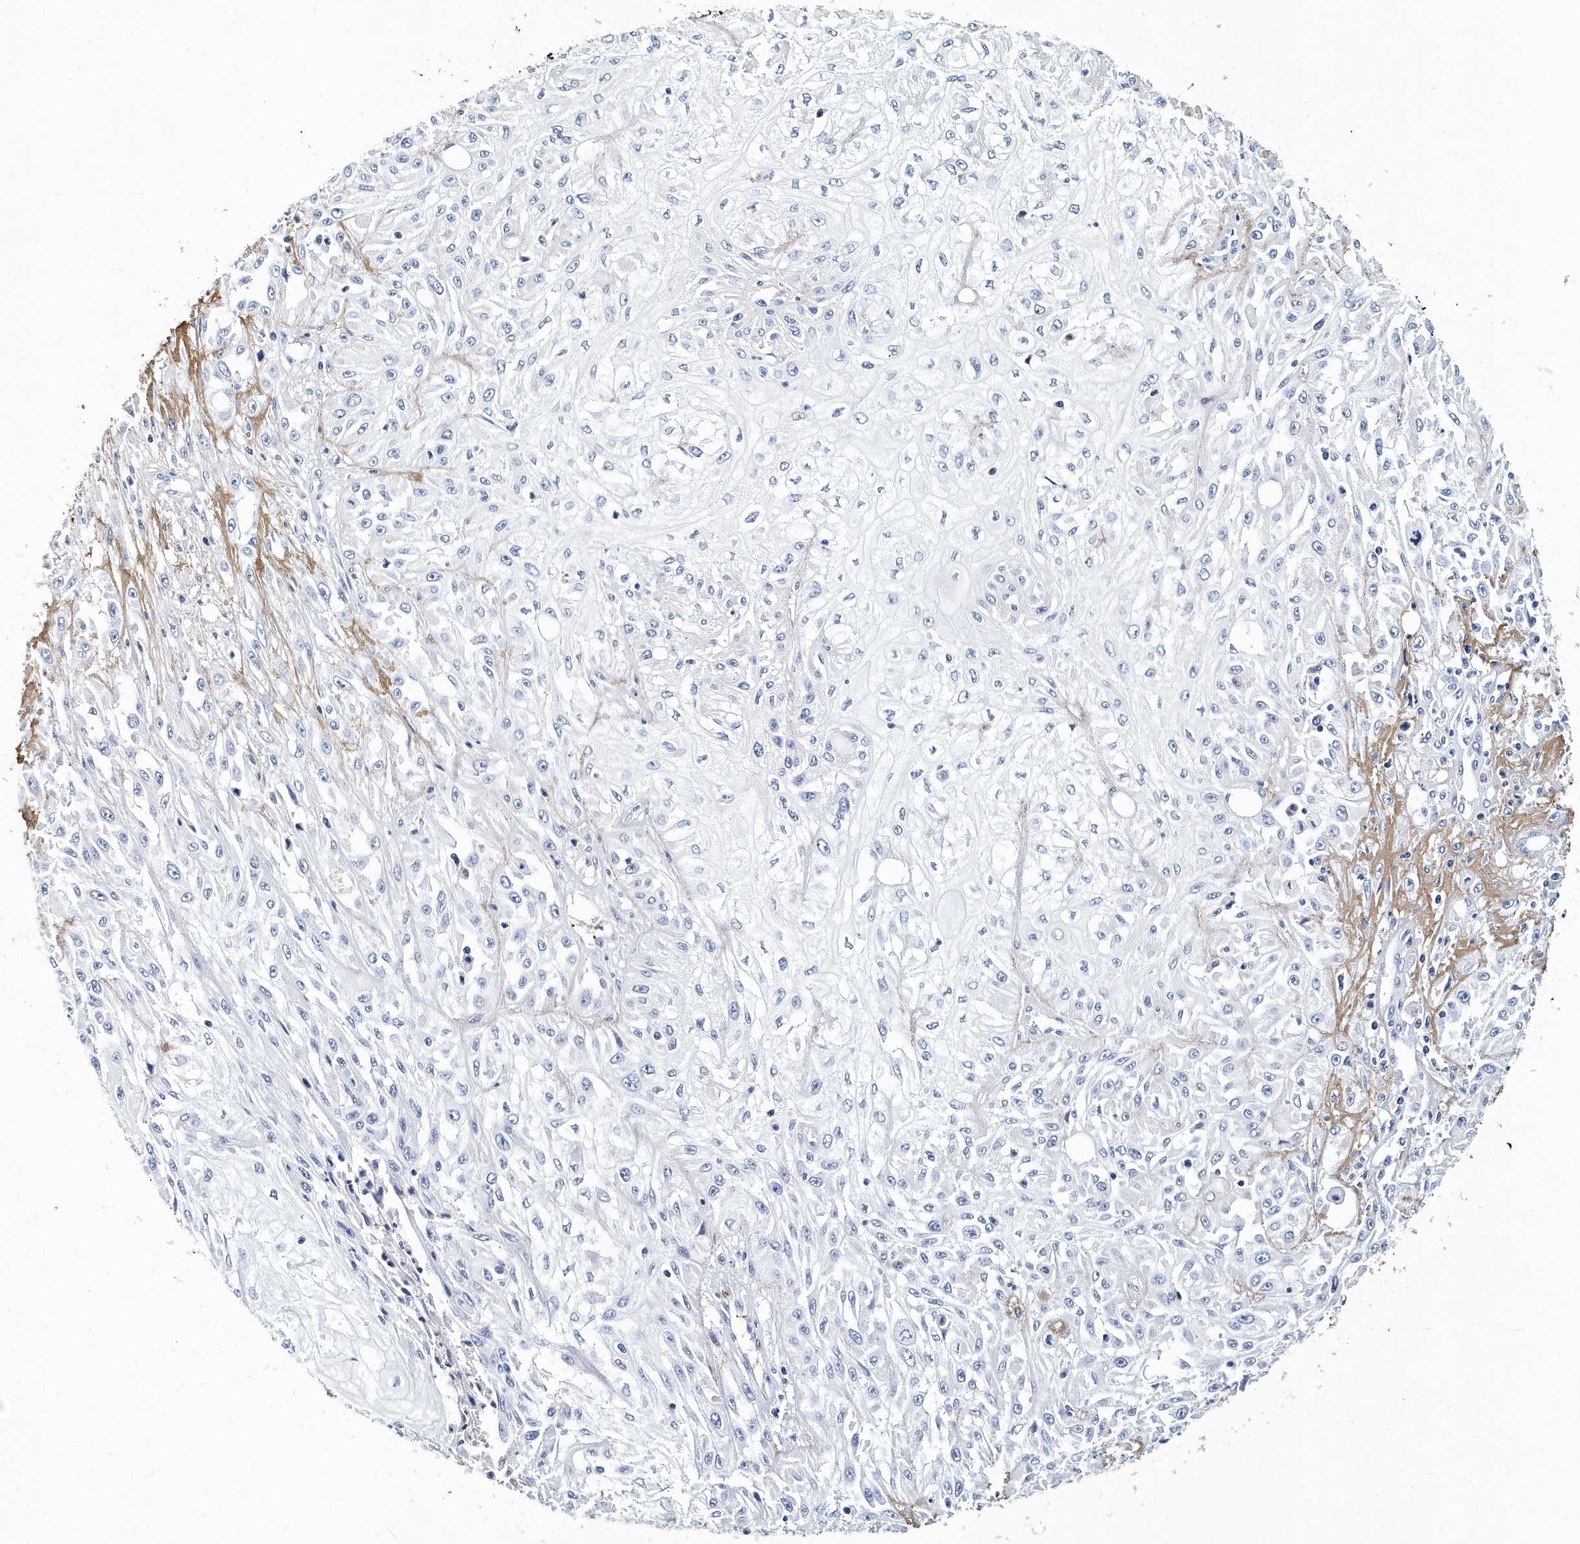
{"staining": {"intensity": "negative", "quantity": "none", "location": "none"}, "tissue": "skin cancer", "cell_type": "Tumor cells", "image_type": "cancer", "snomed": [{"axis": "morphology", "description": "Squamous cell carcinoma, NOS"}, {"axis": "morphology", "description": "Squamous cell carcinoma, metastatic, NOS"}, {"axis": "topography", "description": "Skin"}, {"axis": "topography", "description": "Lymph node"}], "caption": "Tumor cells show no significant positivity in skin cancer (squamous cell carcinoma). (DAB (3,3'-diaminobenzidine) immunohistochemistry, high magnification).", "gene": "ITGA2B", "patient": {"sex": "male", "age": 75}}